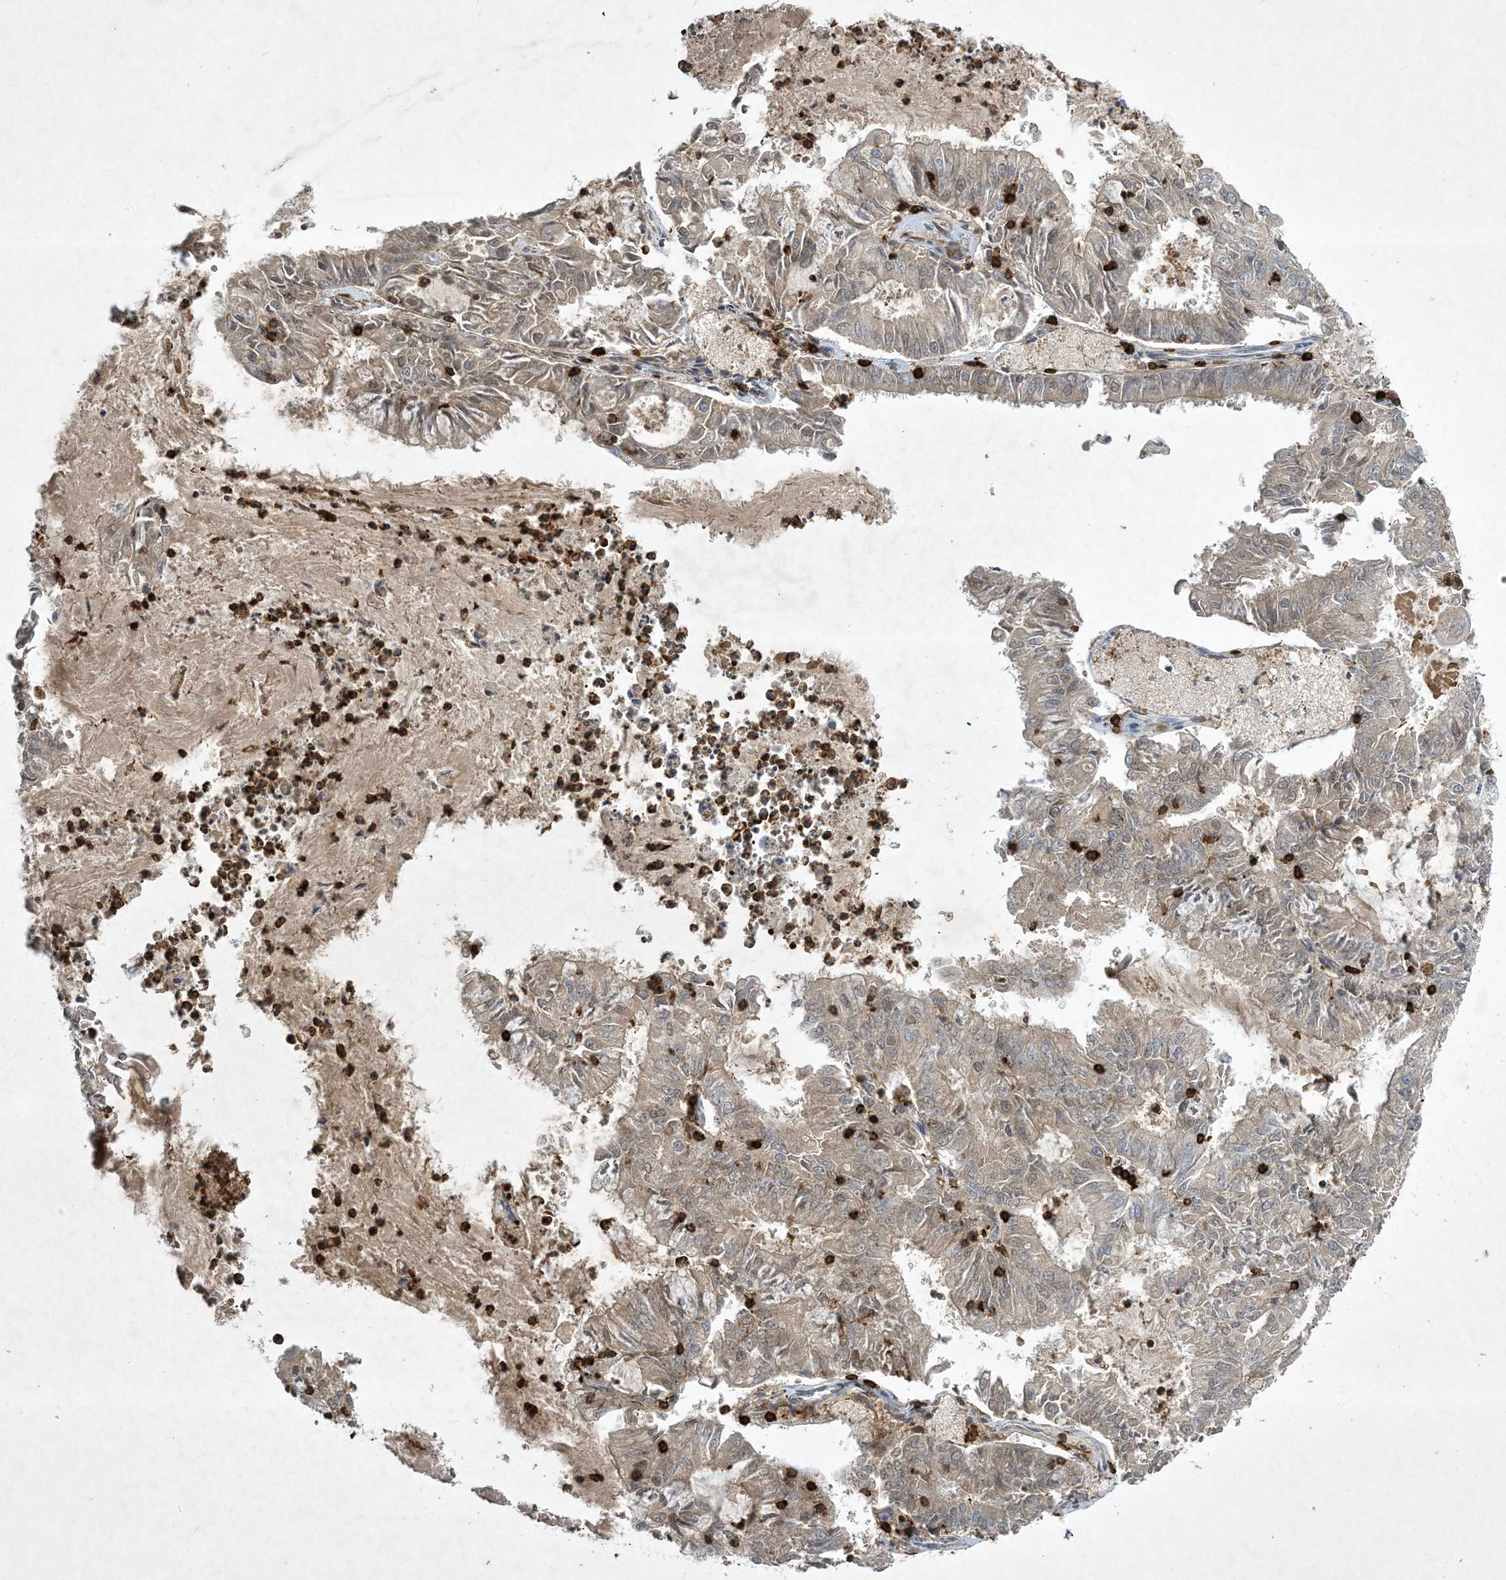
{"staining": {"intensity": "weak", "quantity": "25%-75%", "location": "cytoplasmic/membranous"}, "tissue": "endometrial cancer", "cell_type": "Tumor cells", "image_type": "cancer", "snomed": [{"axis": "morphology", "description": "Adenocarcinoma, NOS"}, {"axis": "topography", "description": "Endometrium"}], "caption": "Immunohistochemistry (IHC) photomicrograph of human endometrial cancer stained for a protein (brown), which reveals low levels of weak cytoplasmic/membranous positivity in about 25%-75% of tumor cells.", "gene": "AK9", "patient": {"sex": "female", "age": 57}}